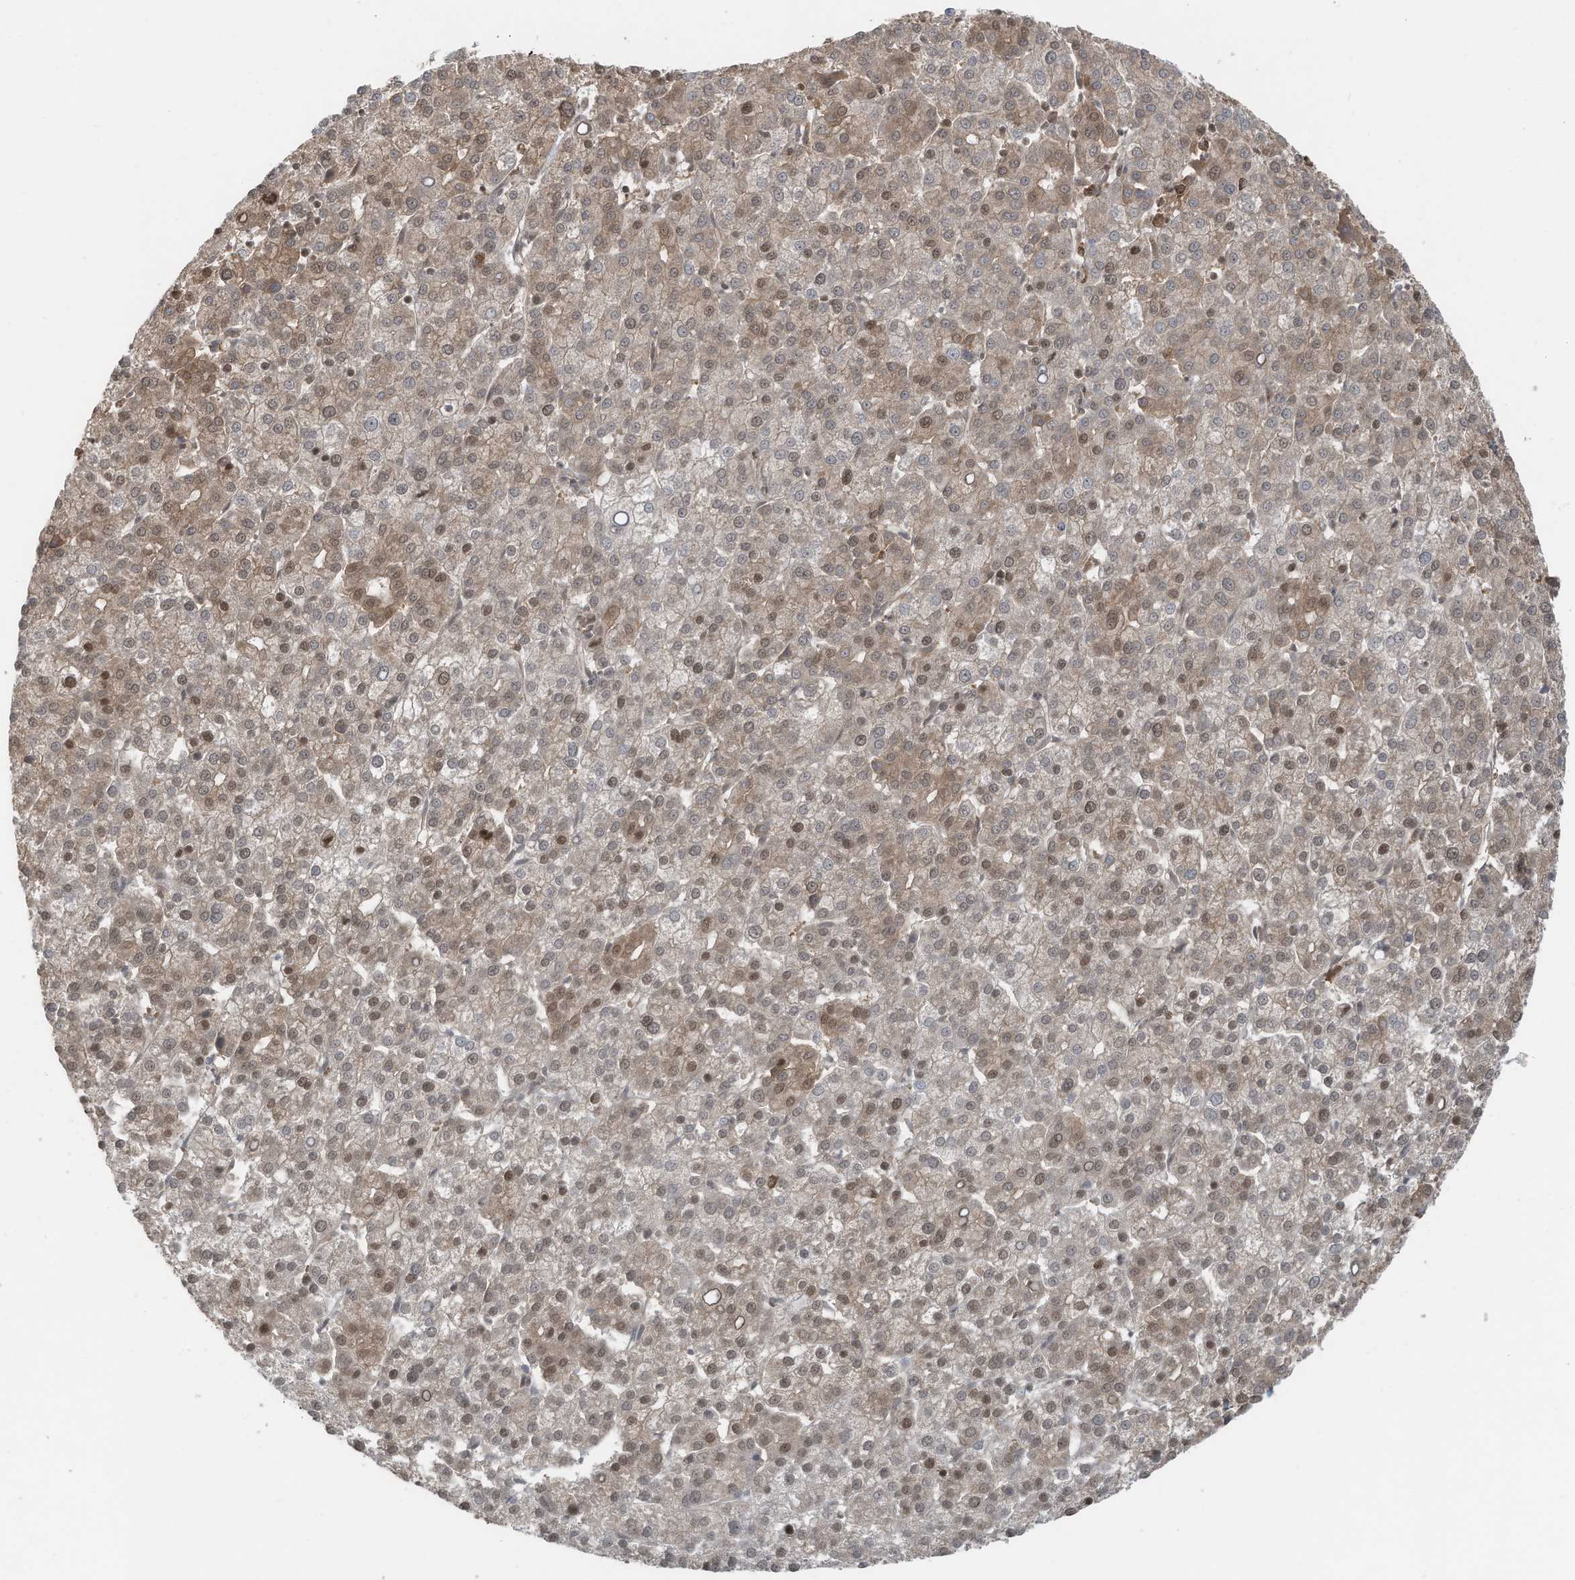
{"staining": {"intensity": "weak", "quantity": "<25%", "location": "cytoplasmic/membranous,nuclear"}, "tissue": "liver cancer", "cell_type": "Tumor cells", "image_type": "cancer", "snomed": [{"axis": "morphology", "description": "Carcinoma, Hepatocellular, NOS"}, {"axis": "topography", "description": "Liver"}], "caption": "Immunohistochemistry micrograph of human liver hepatocellular carcinoma stained for a protein (brown), which displays no staining in tumor cells.", "gene": "OLA1", "patient": {"sex": "female", "age": 58}}